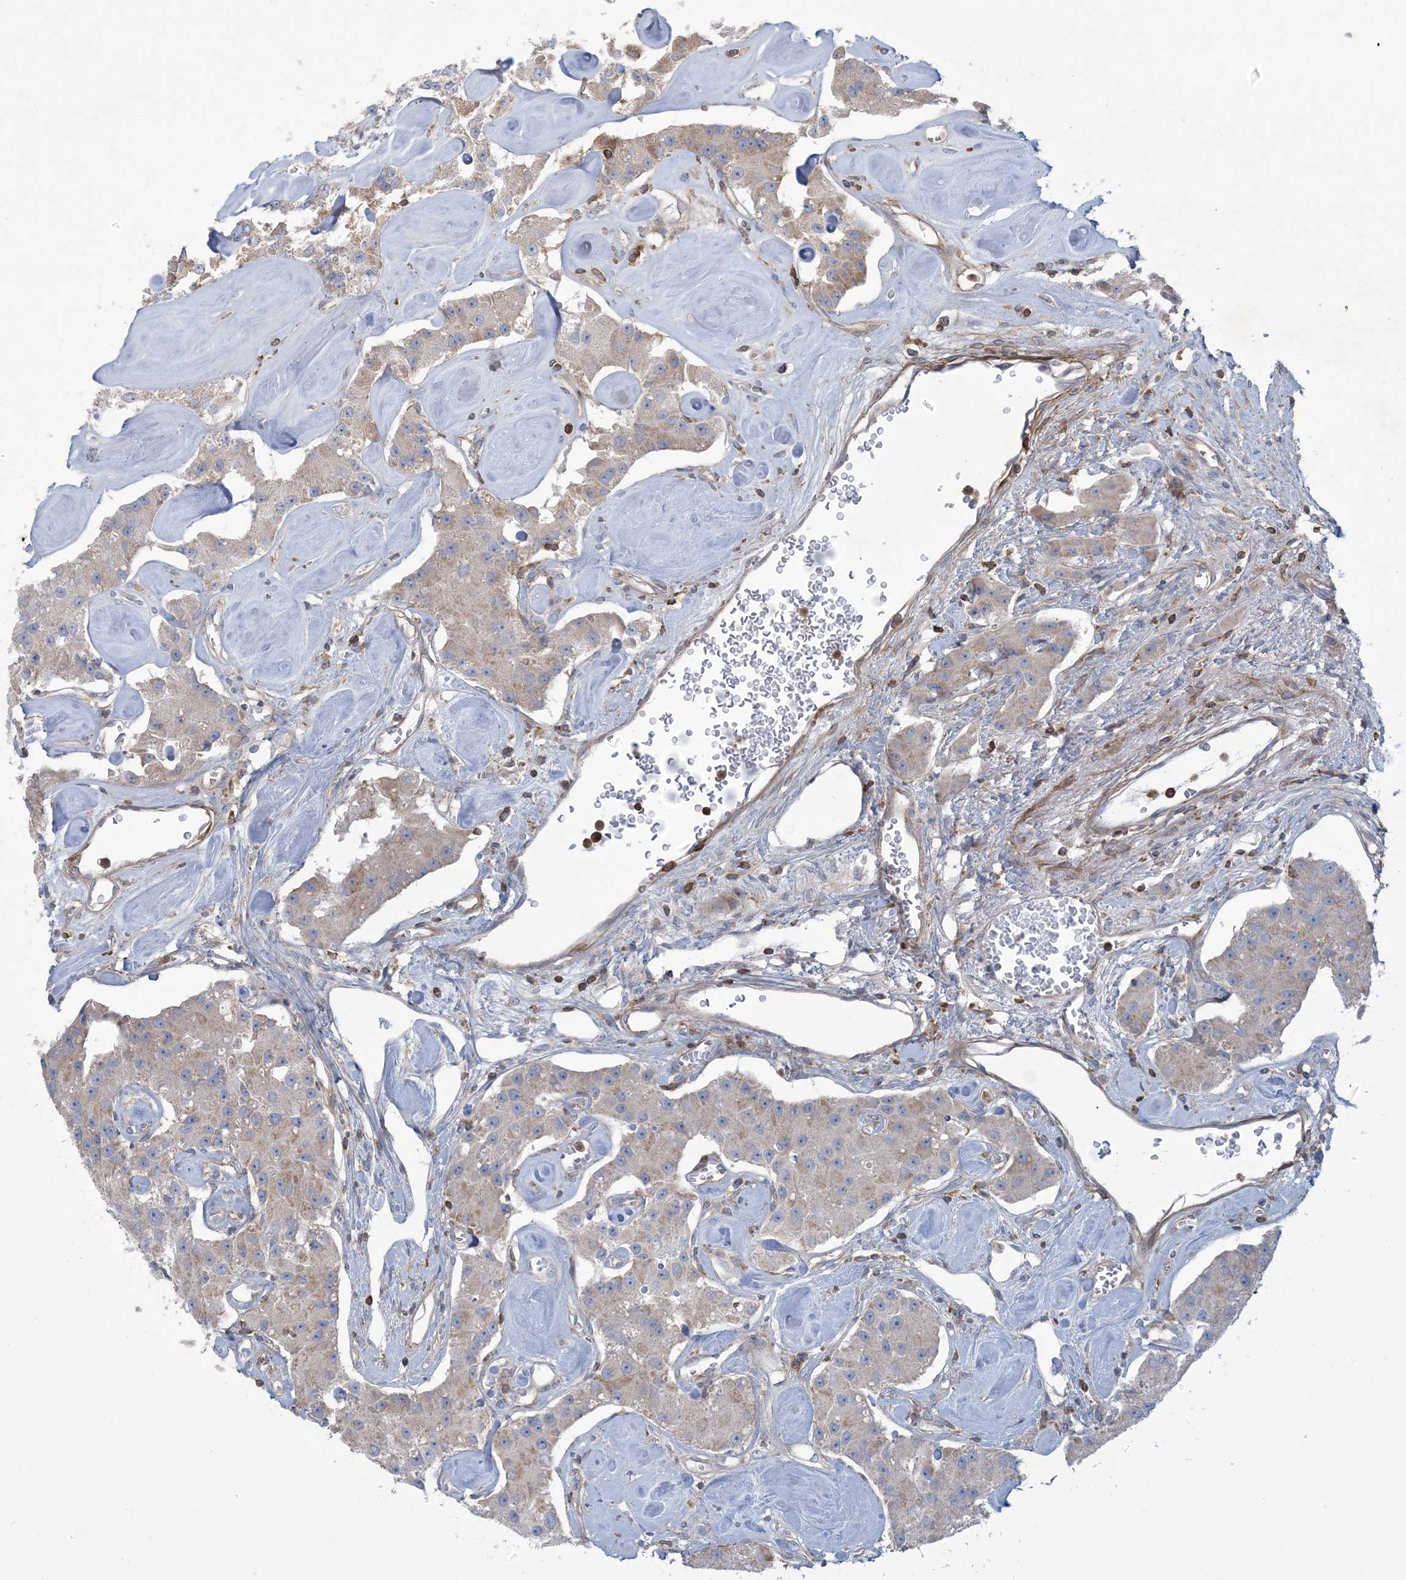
{"staining": {"intensity": "weak", "quantity": "25%-75%", "location": "cytoplasmic/membranous"}, "tissue": "carcinoid", "cell_type": "Tumor cells", "image_type": "cancer", "snomed": [{"axis": "morphology", "description": "Carcinoid, malignant, NOS"}, {"axis": "topography", "description": "Pancreas"}], "caption": "Carcinoid (malignant) stained with IHC shows weak cytoplasmic/membranous staining in approximately 25%-75% of tumor cells. (DAB IHC with brightfield microscopy, high magnification).", "gene": "ARHGAP30", "patient": {"sex": "male", "age": 41}}